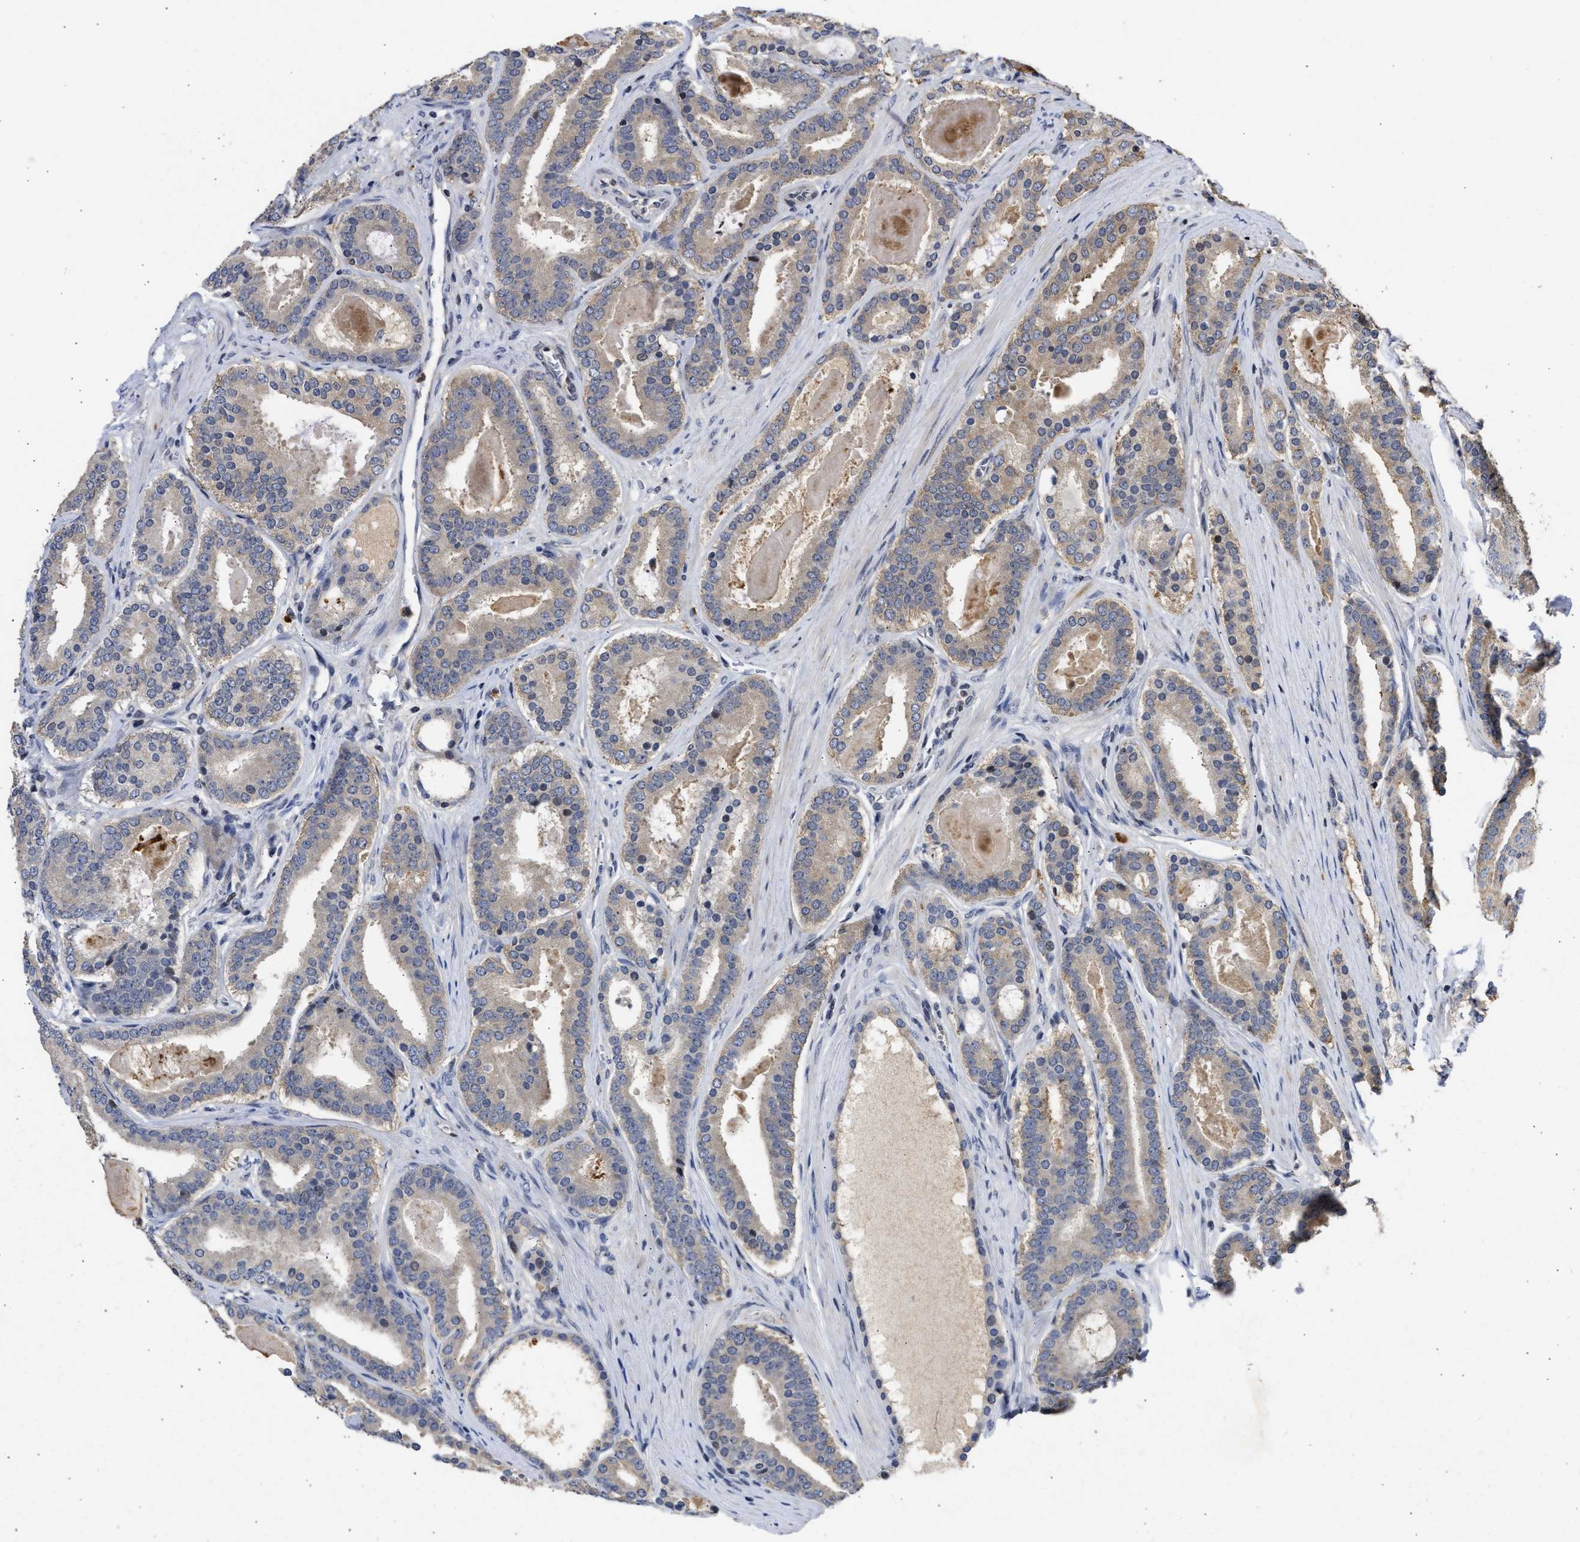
{"staining": {"intensity": "weak", "quantity": "<25%", "location": "cytoplasmic/membranous"}, "tissue": "prostate cancer", "cell_type": "Tumor cells", "image_type": "cancer", "snomed": [{"axis": "morphology", "description": "Adenocarcinoma, High grade"}, {"axis": "topography", "description": "Prostate"}], "caption": "Tumor cells show no significant expression in prostate cancer.", "gene": "ENSG00000142539", "patient": {"sex": "male", "age": 60}}